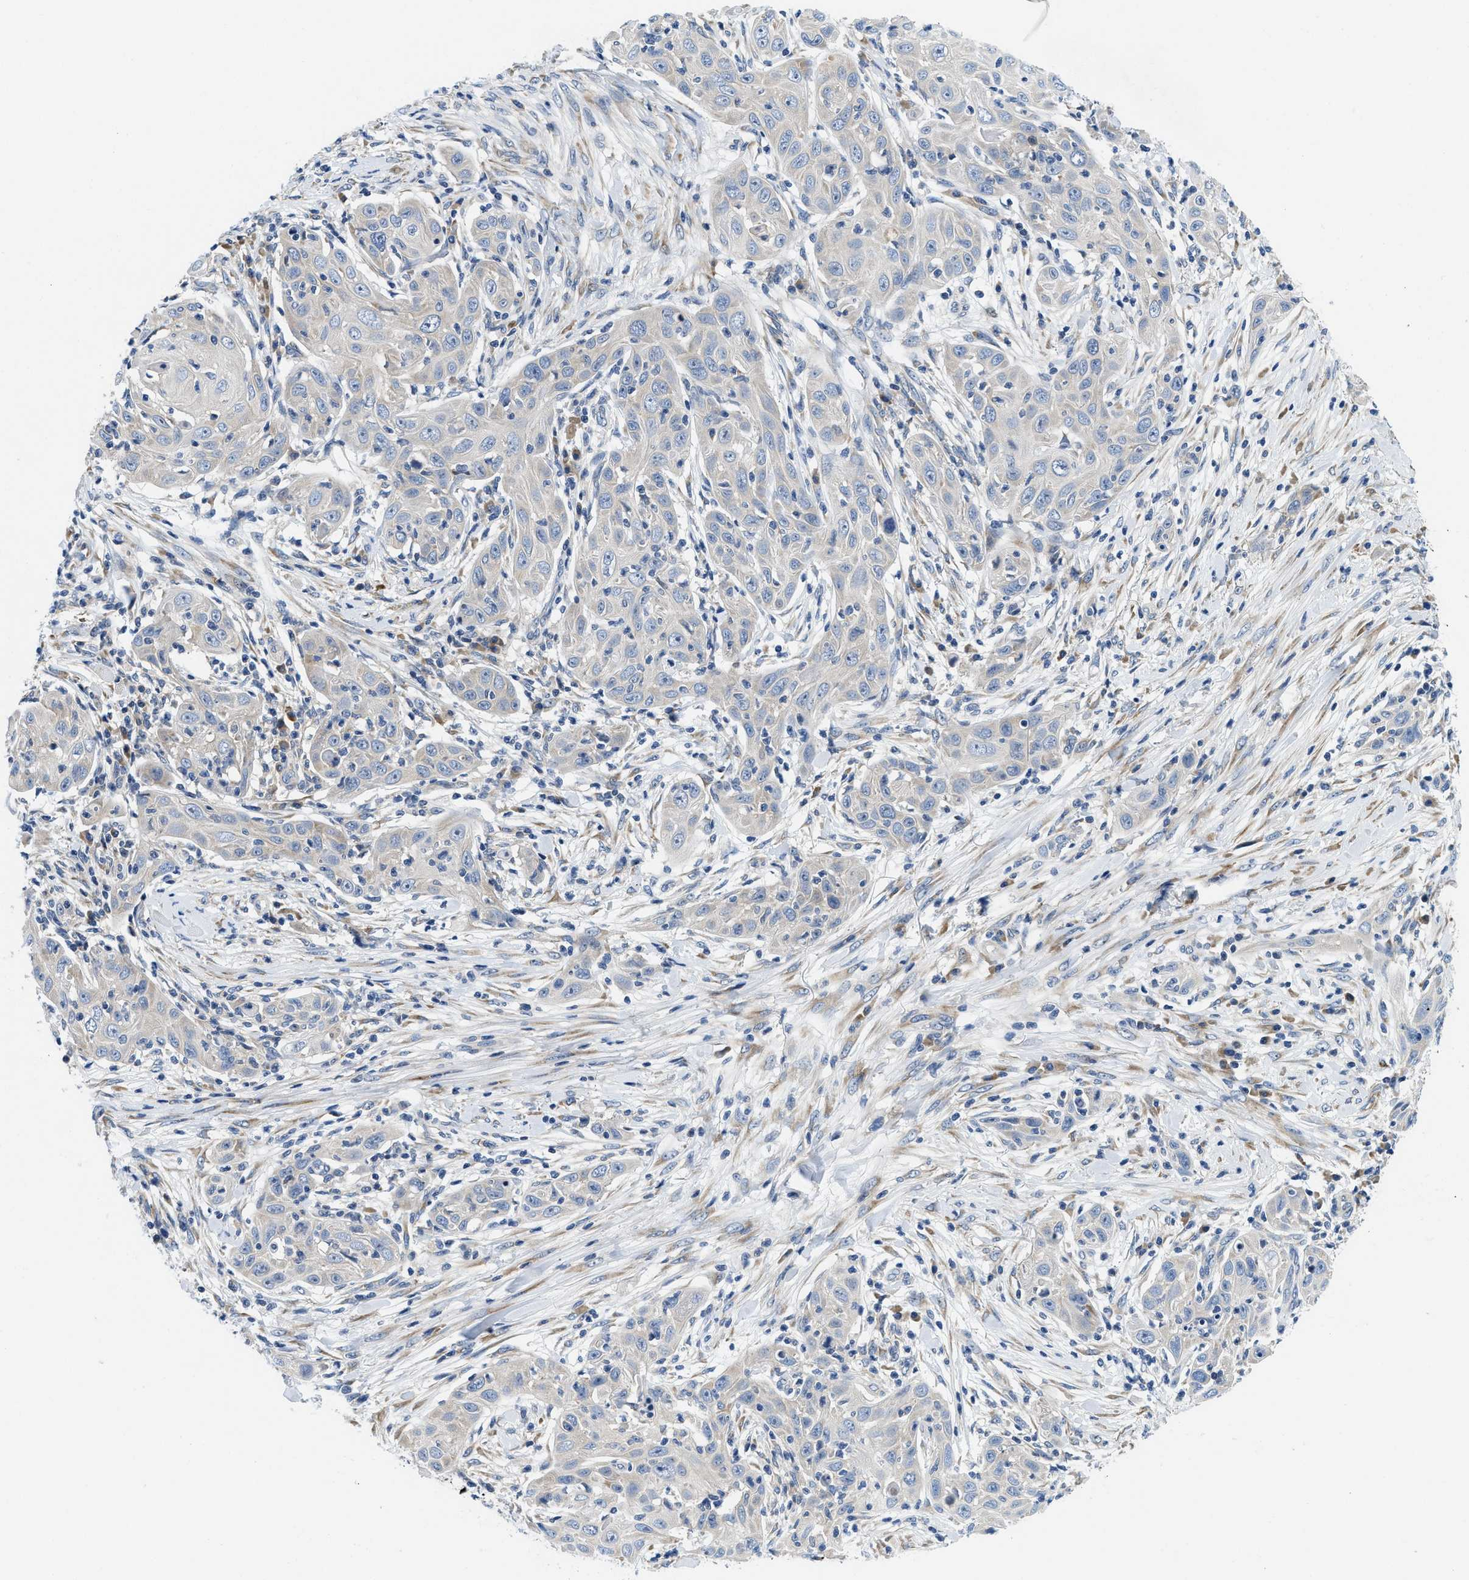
{"staining": {"intensity": "negative", "quantity": "none", "location": "none"}, "tissue": "skin cancer", "cell_type": "Tumor cells", "image_type": "cancer", "snomed": [{"axis": "morphology", "description": "Squamous cell carcinoma, NOS"}, {"axis": "topography", "description": "Skin"}], "caption": "DAB (3,3'-diaminobenzidine) immunohistochemical staining of skin squamous cell carcinoma exhibits no significant staining in tumor cells.", "gene": "IKBKE", "patient": {"sex": "female", "age": 88}}